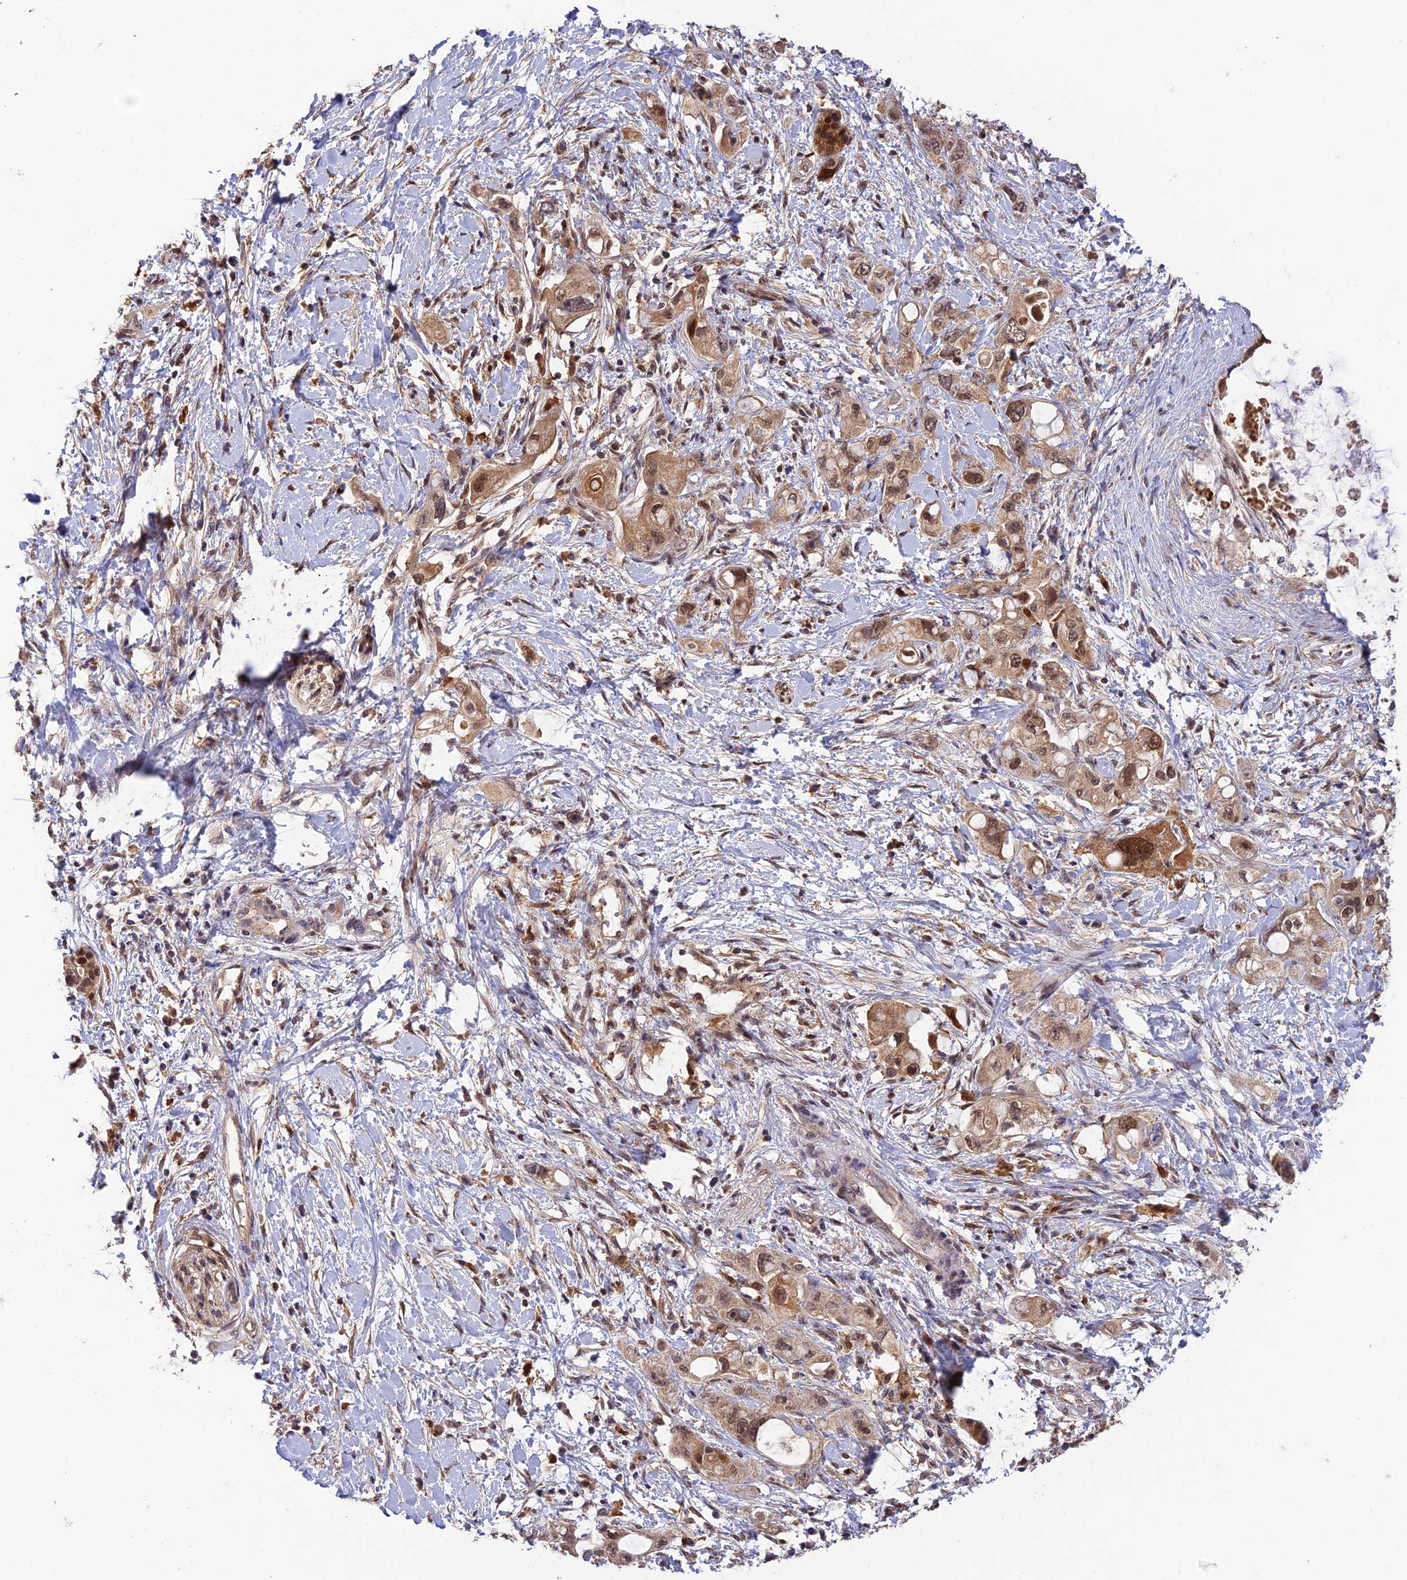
{"staining": {"intensity": "moderate", "quantity": ">75%", "location": "cytoplasmic/membranous,nuclear"}, "tissue": "pancreatic cancer", "cell_type": "Tumor cells", "image_type": "cancer", "snomed": [{"axis": "morphology", "description": "Adenocarcinoma, NOS"}, {"axis": "topography", "description": "Pancreas"}], "caption": "Protein expression analysis of human adenocarcinoma (pancreatic) reveals moderate cytoplasmic/membranous and nuclear positivity in about >75% of tumor cells.", "gene": "MNS1", "patient": {"sex": "female", "age": 56}}